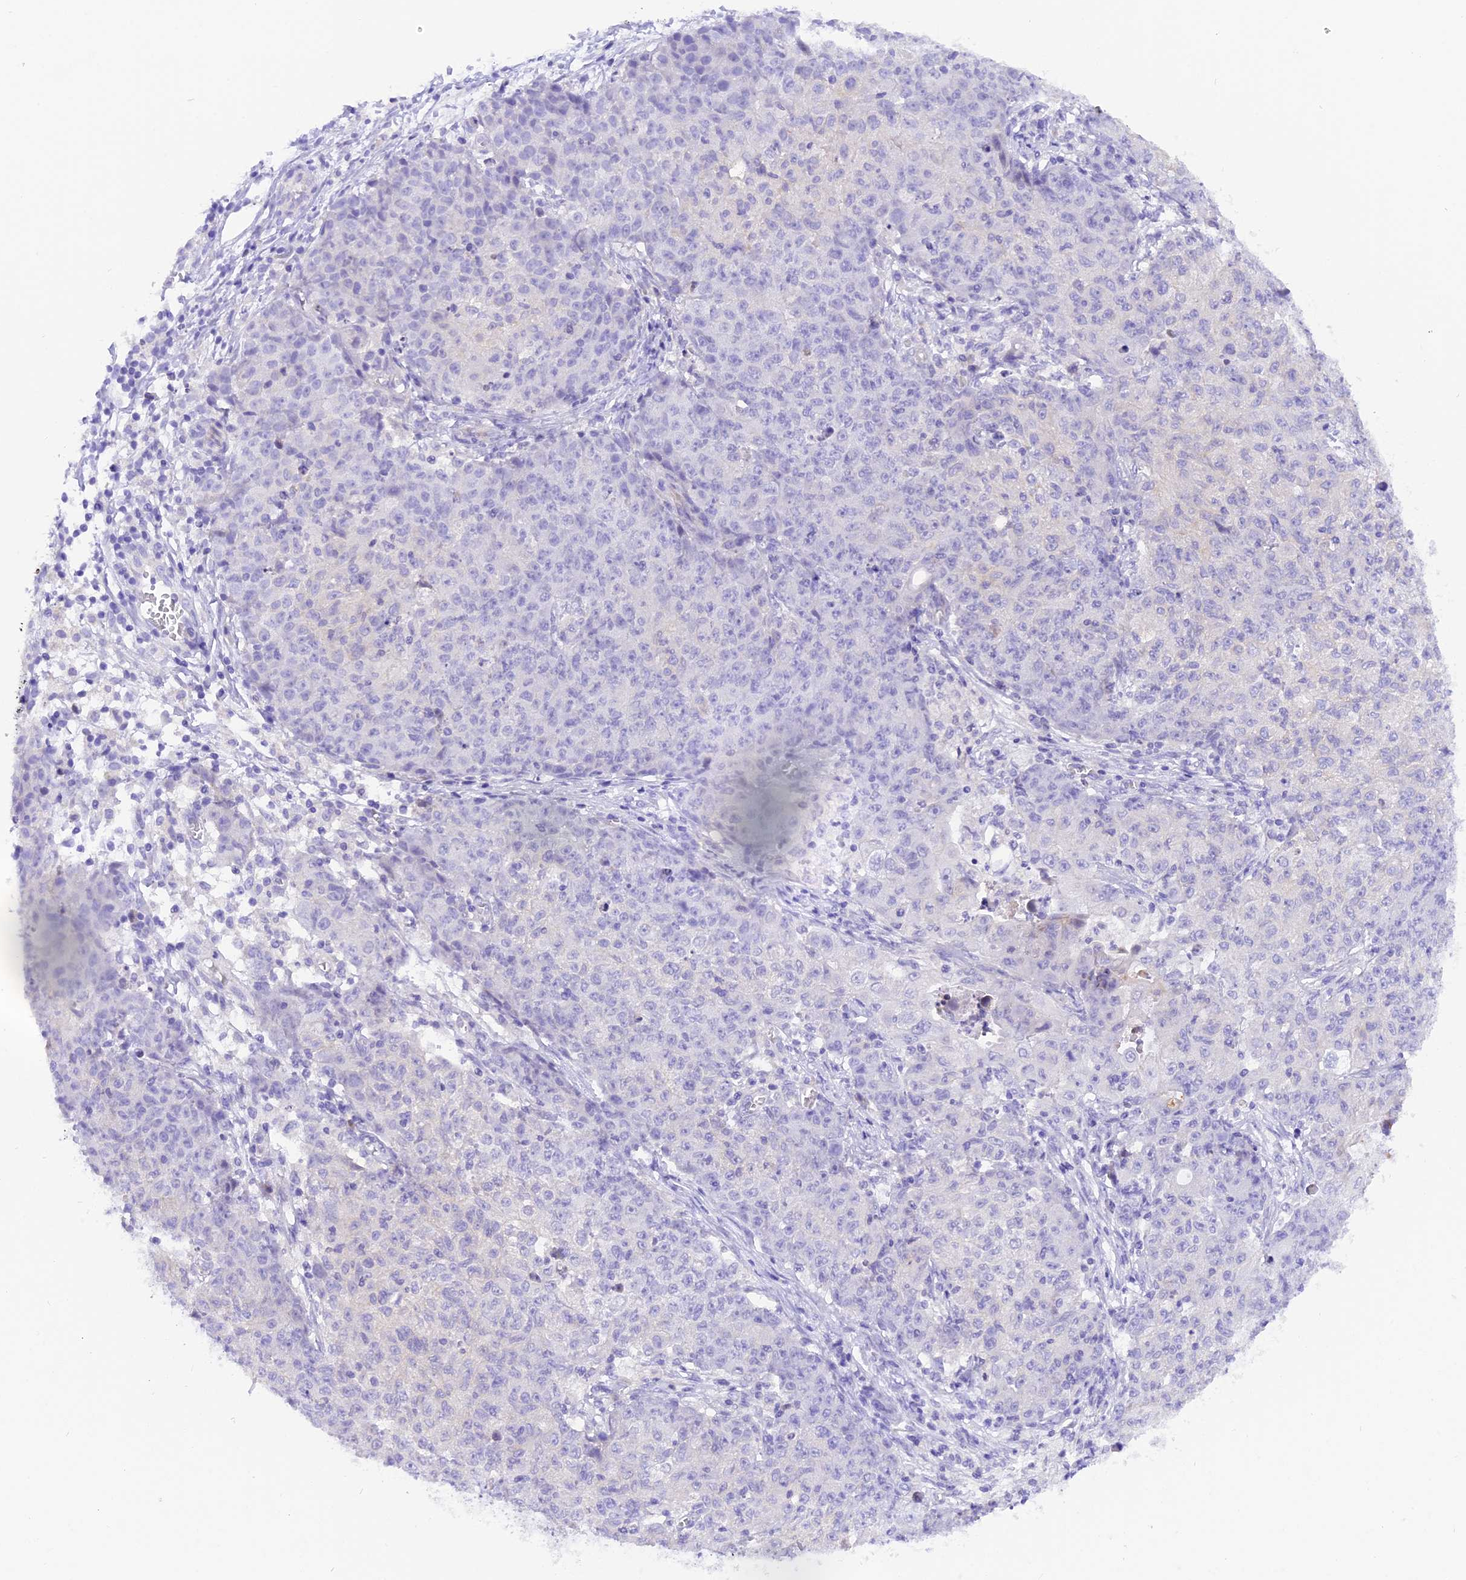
{"staining": {"intensity": "negative", "quantity": "none", "location": "none"}, "tissue": "ovarian cancer", "cell_type": "Tumor cells", "image_type": "cancer", "snomed": [{"axis": "morphology", "description": "Carcinoma, endometroid"}, {"axis": "topography", "description": "Ovary"}], "caption": "High power microscopy image of an immunohistochemistry (IHC) photomicrograph of ovarian cancer, revealing no significant expression in tumor cells. (DAB (3,3'-diaminobenzidine) IHC with hematoxylin counter stain).", "gene": "COL6A5", "patient": {"sex": "female", "age": 42}}